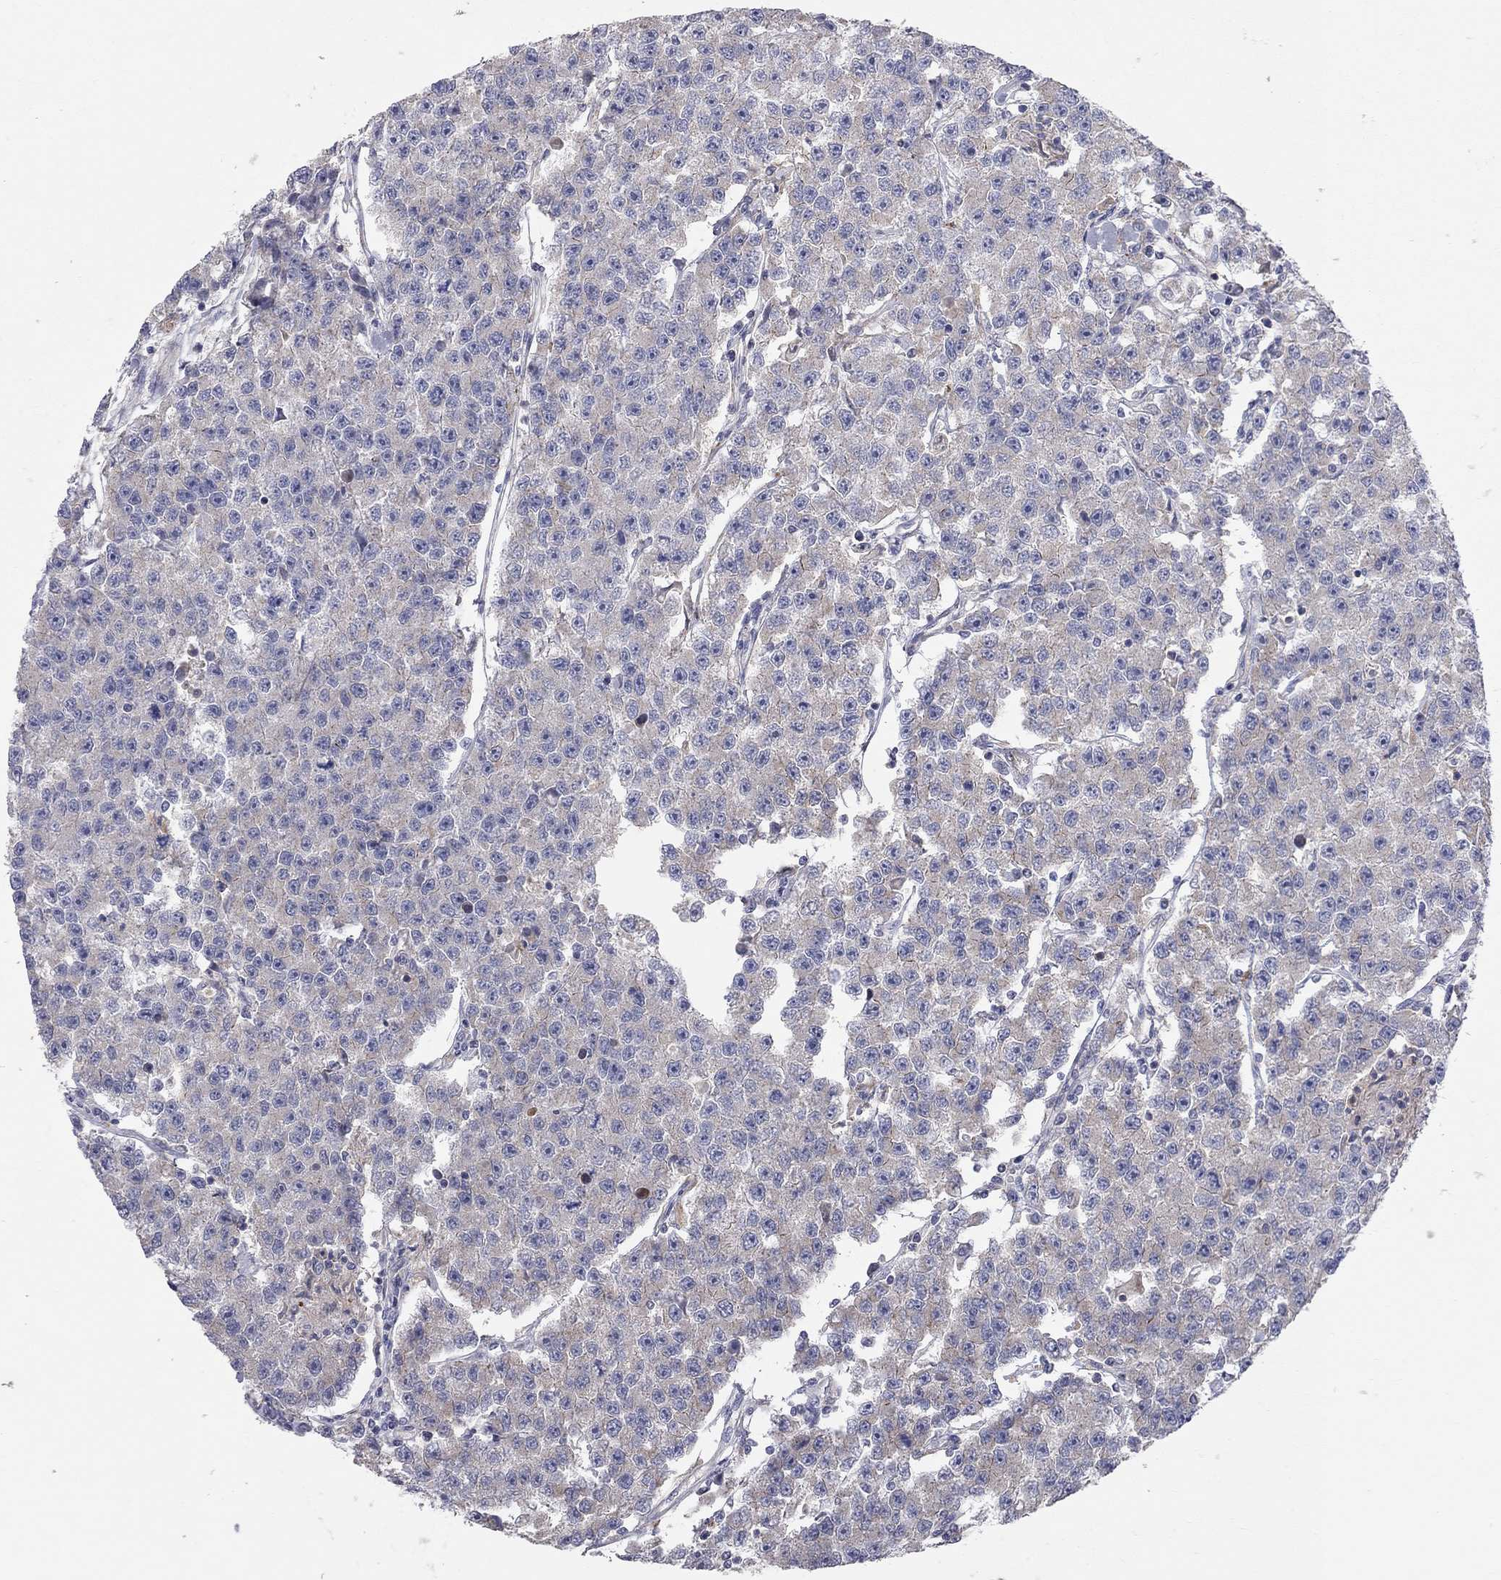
{"staining": {"intensity": "moderate", "quantity": "<25%", "location": "cytoplasmic/membranous"}, "tissue": "testis cancer", "cell_type": "Tumor cells", "image_type": "cancer", "snomed": [{"axis": "morphology", "description": "Seminoma, NOS"}, {"axis": "topography", "description": "Testis"}], "caption": "Protein expression analysis of testis cancer (seminoma) displays moderate cytoplasmic/membranous positivity in about <25% of tumor cells. Nuclei are stained in blue.", "gene": "KANSL1L", "patient": {"sex": "male", "age": 59}}